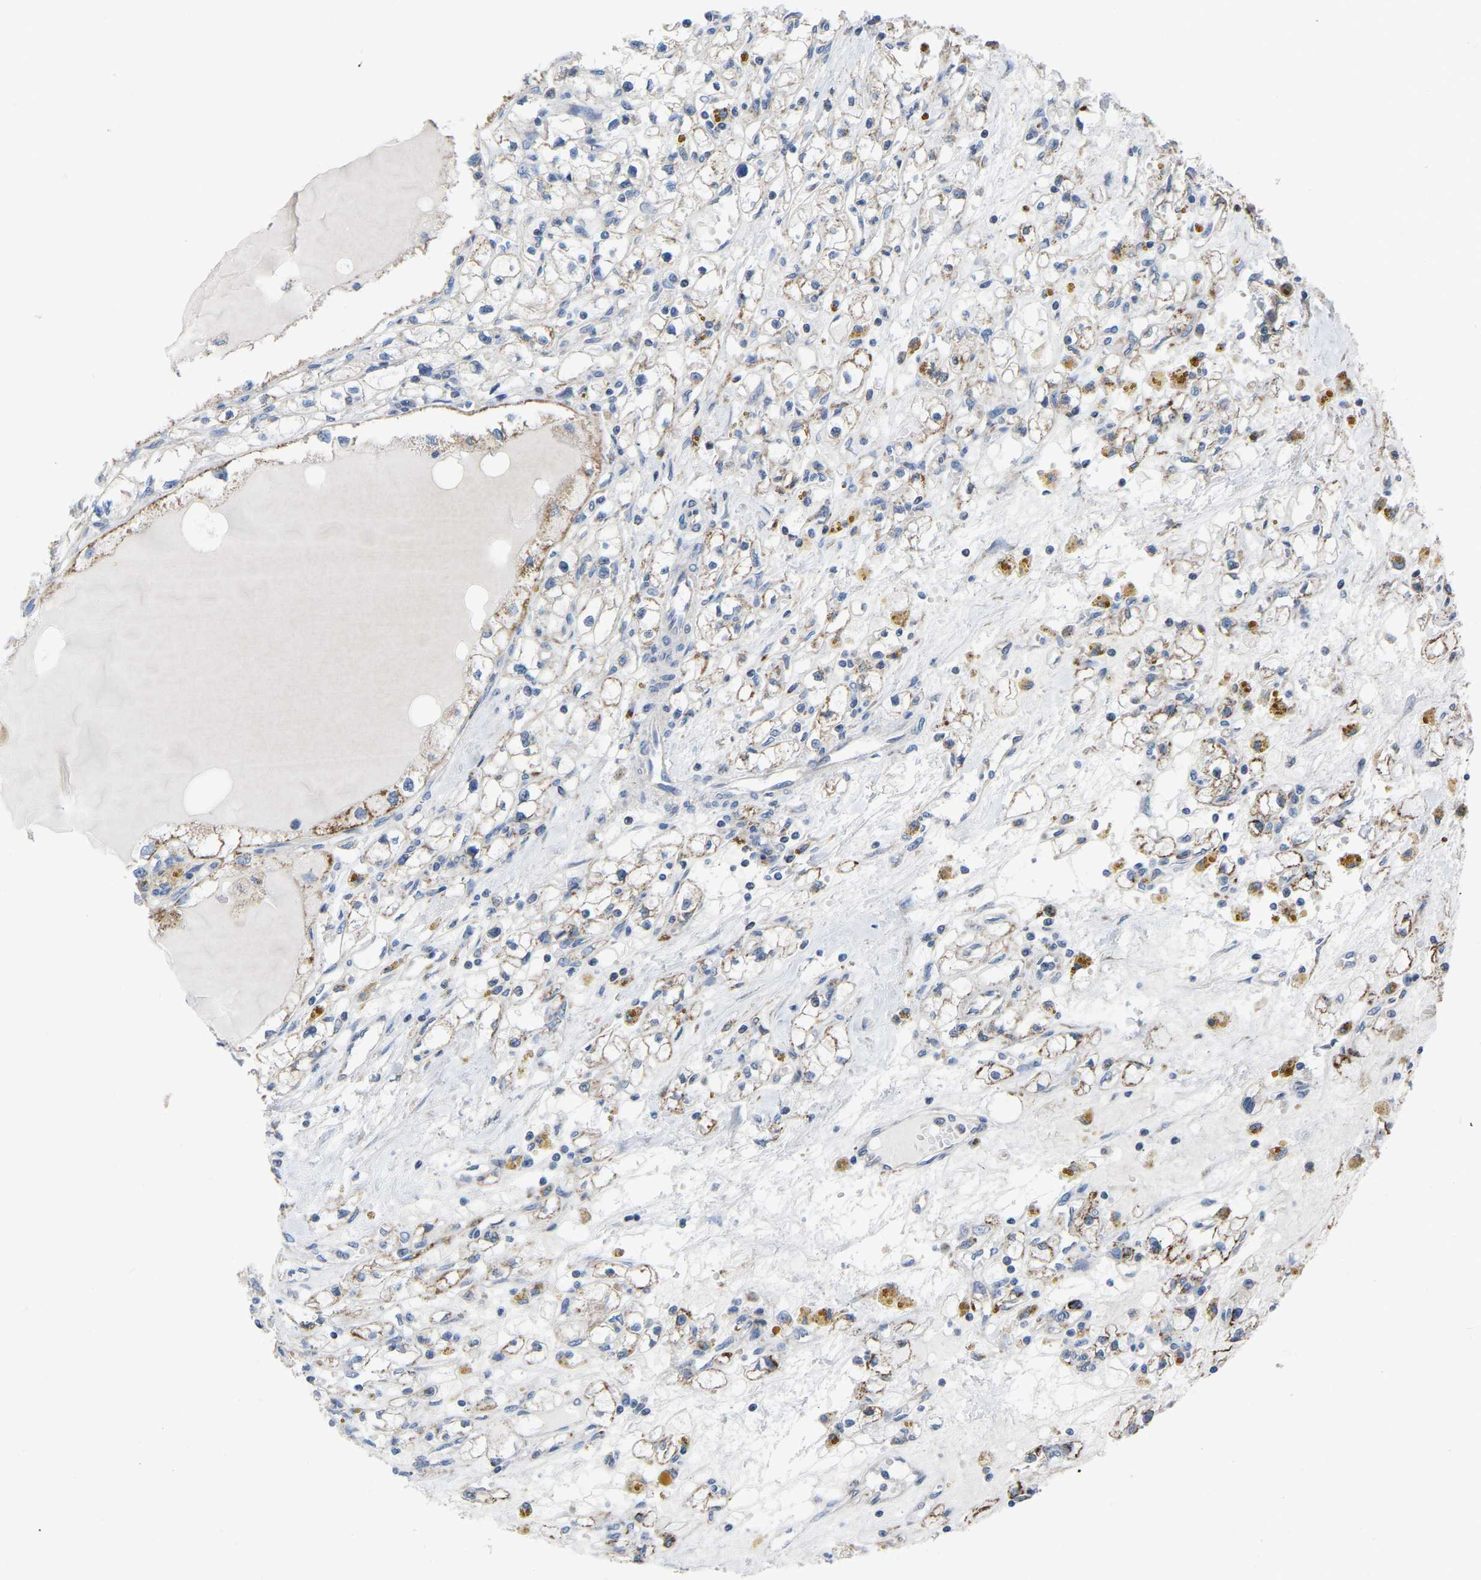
{"staining": {"intensity": "moderate", "quantity": "<25%", "location": "cytoplasmic/membranous"}, "tissue": "renal cancer", "cell_type": "Tumor cells", "image_type": "cancer", "snomed": [{"axis": "morphology", "description": "Adenocarcinoma, NOS"}, {"axis": "topography", "description": "Kidney"}], "caption": "Tumor cells display moderate cytoplasmic/membranous staining in approximately <25% of cells in renal cancer.", "gene": "BCL10", "patient": {"sex": "male", "age": 56}}